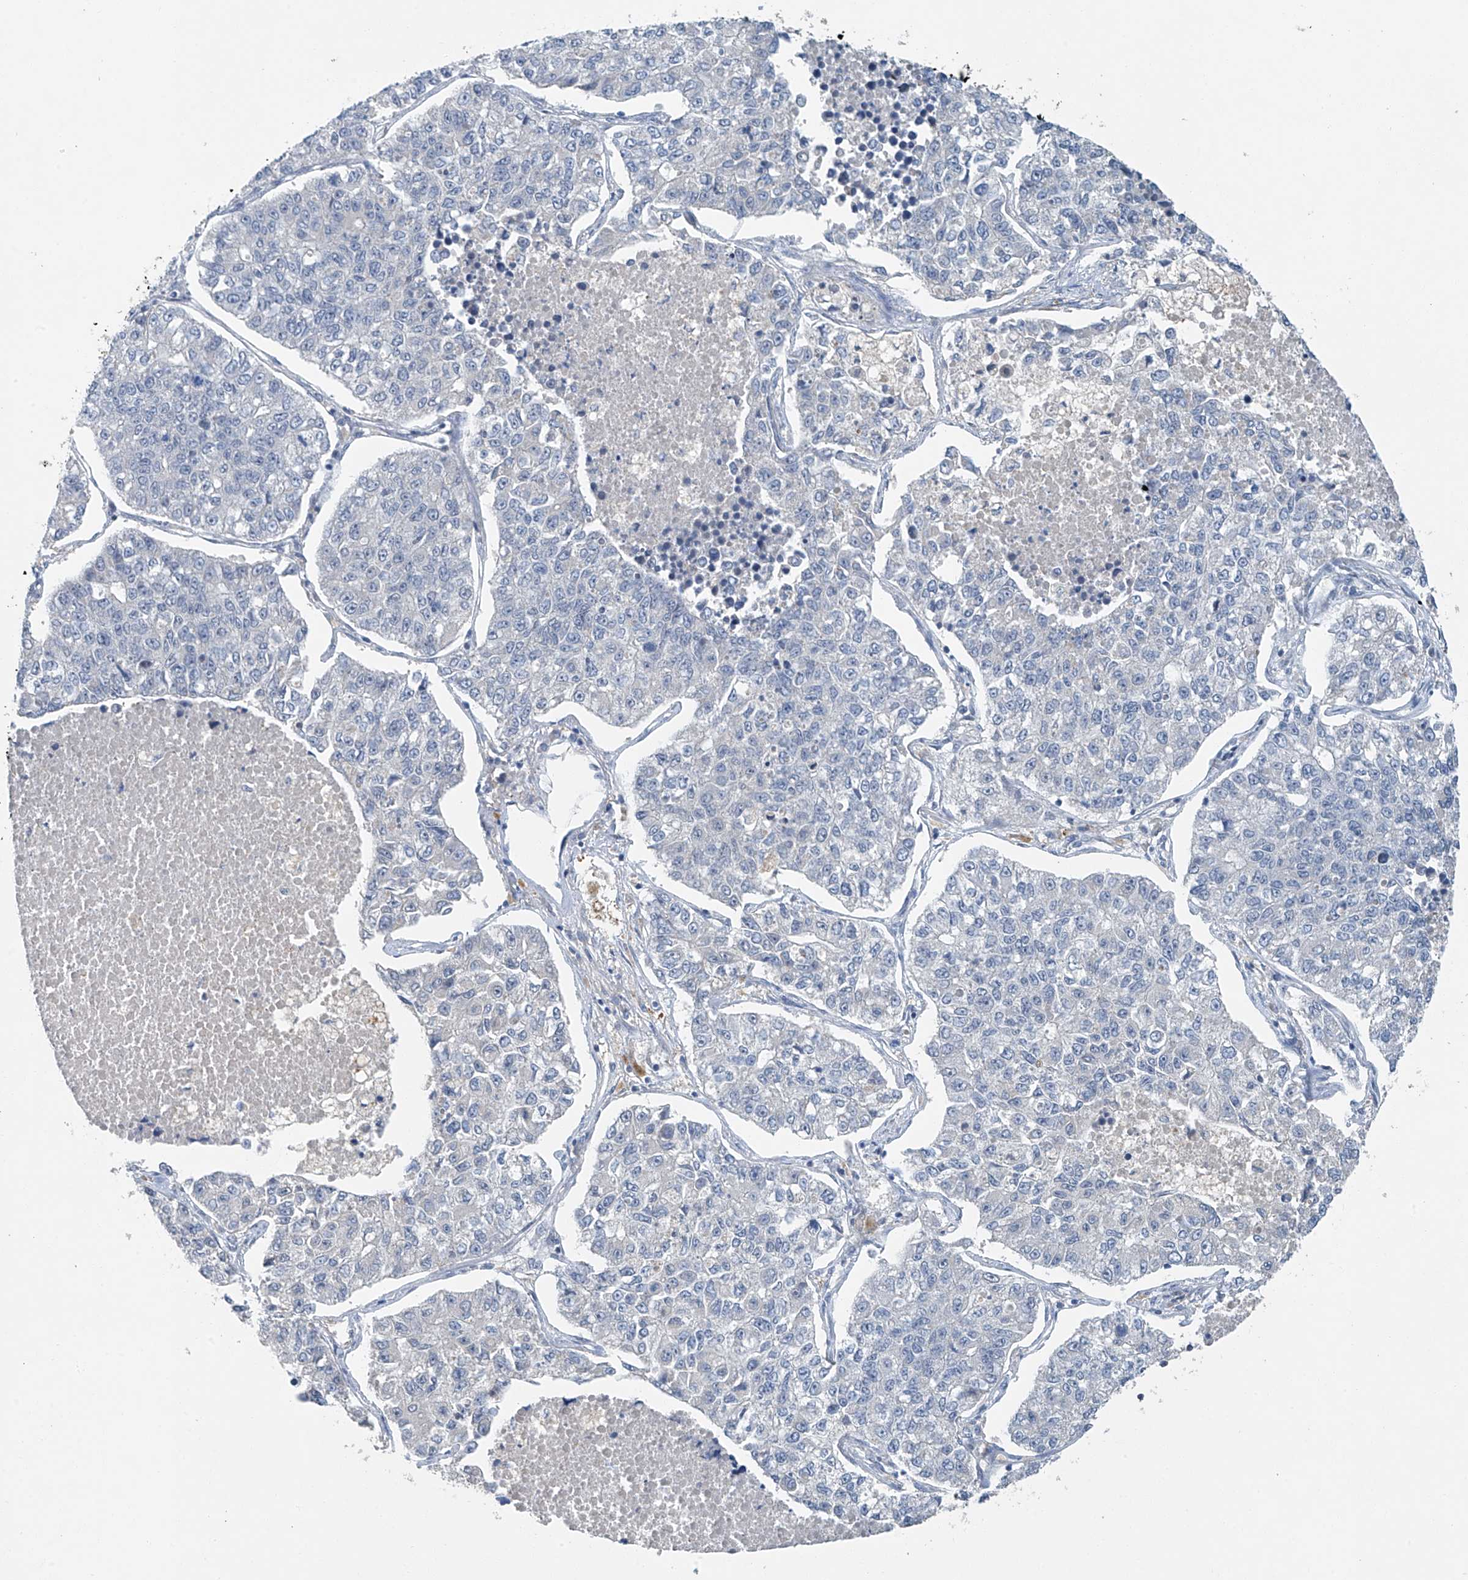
{"staining": {"intensity": "negative", "quantity": "none", "location": "none"}, "tissue": "lung cancer", "cell_type": "Tumor cells", "image_type": "cancer", "snomed": [{"axis": "morphology", "description": "Adenocarcinoma, NOS"}, {"axis": "topography", "description": "Lung"}], "caption": "This is an immunohistochemistry (IHC) image of lung cancer (adenocarcinoma). There is no staining in tumor cells.", "gene": "TAF8", "patient": {"sex": "male", "age": 49}}